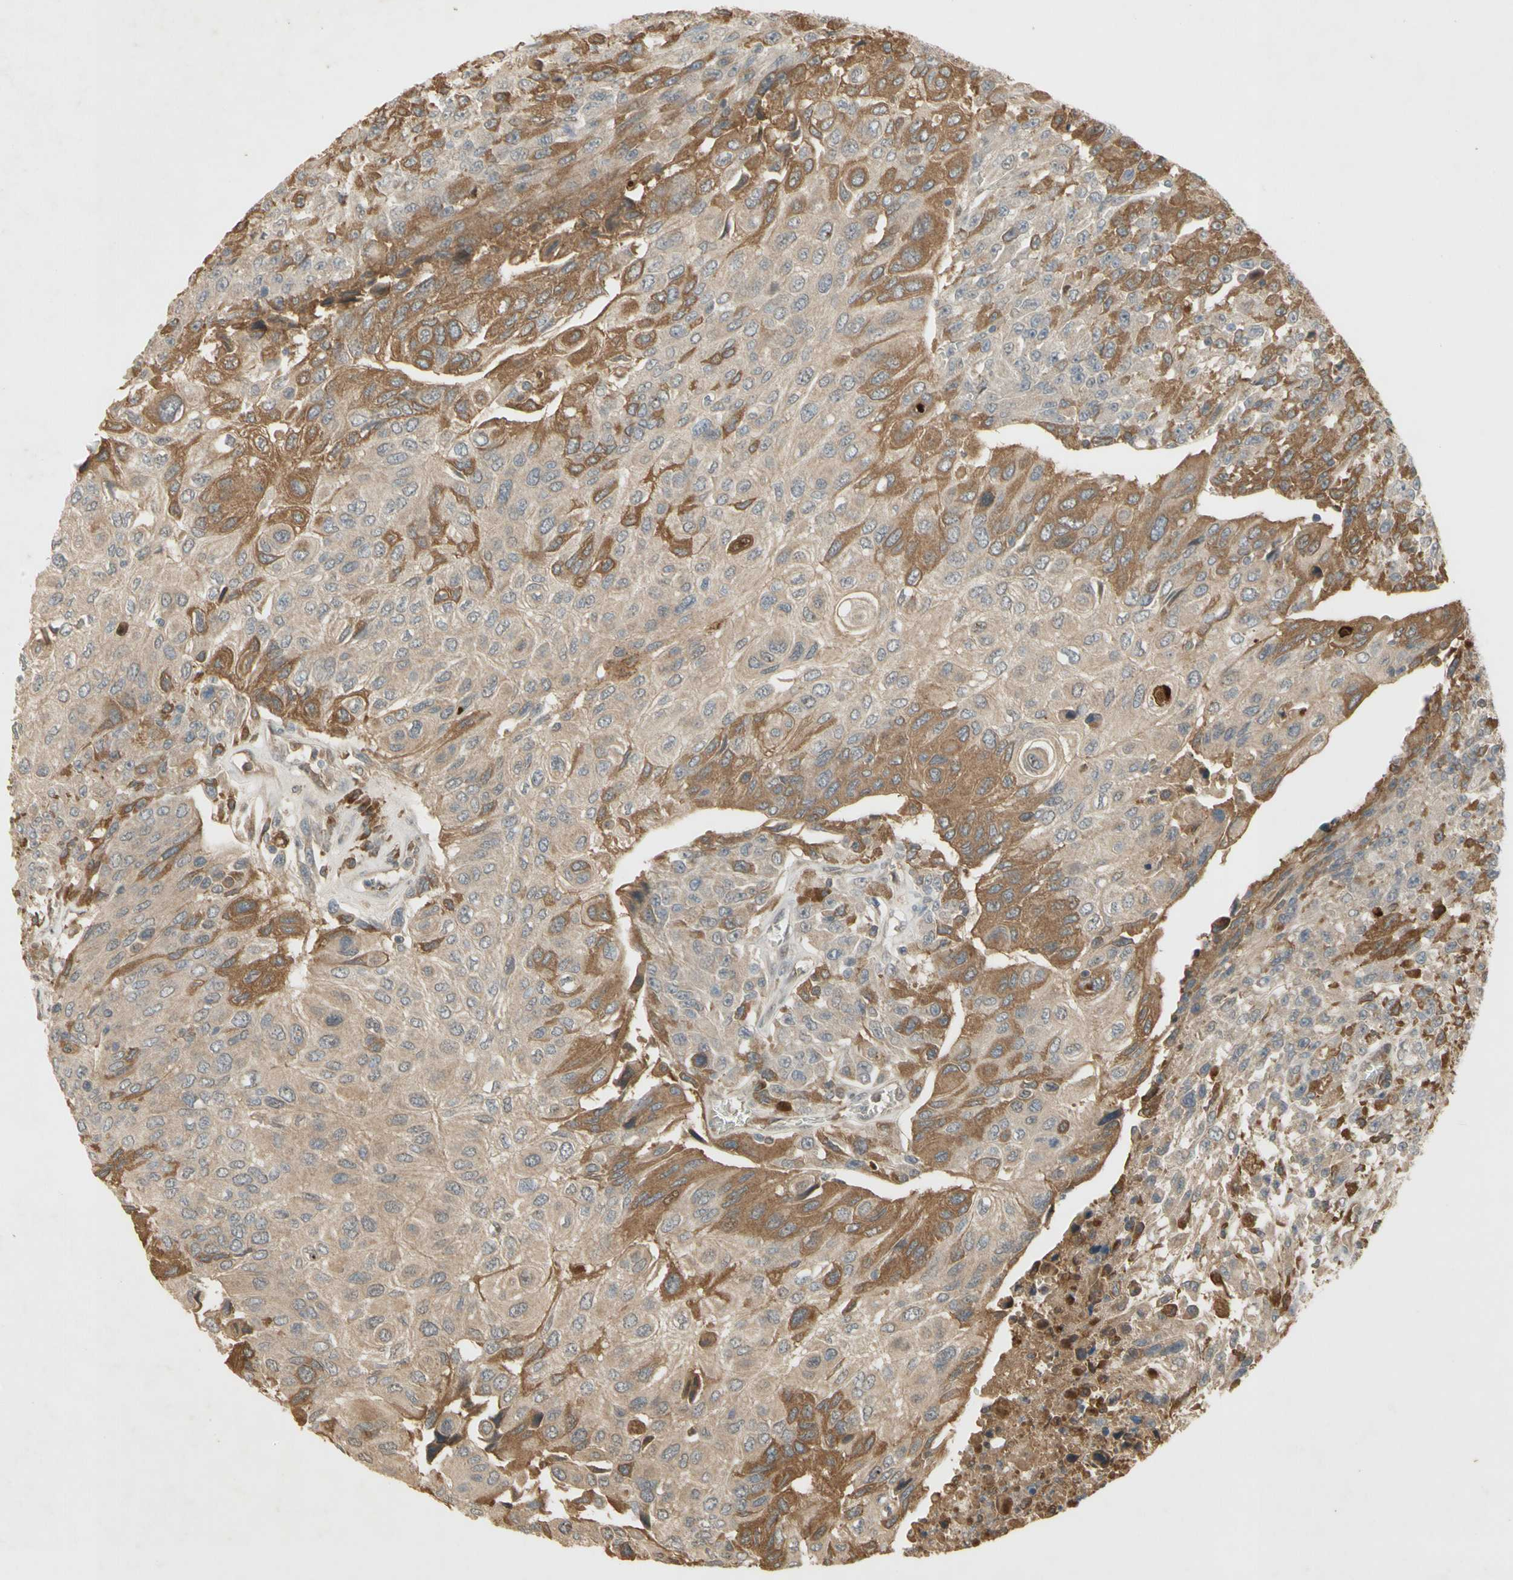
{"staining": {"intensity": "moderate", "quantity": "25%-75%", "location": "cytoplasmic/membranous"}, "tissue": "urothelial cancer", "cell_type": "Tumor cells", "image_type": "cancer", "snomed": [{"axis": "morphology", "description": "Urothelial carcinoma, High grade"}, {"axis": "topography", "description": "Urinary bladder"}], "caption": "High-power microscopy captured an immunohistochemistry histopathology image of high-grade urothelial carcinoma, revealing moderate cytoplasmic/membranous staining in approximately 25%-75% of tumor cells. The staining was performed using DAB to visualize the protein expression in brown, while the nuclei were stained in blue with hematoxylin (Magnification: 20x).", "gene": "NRG4", "patient": {"sex": "male", "age": 66}}